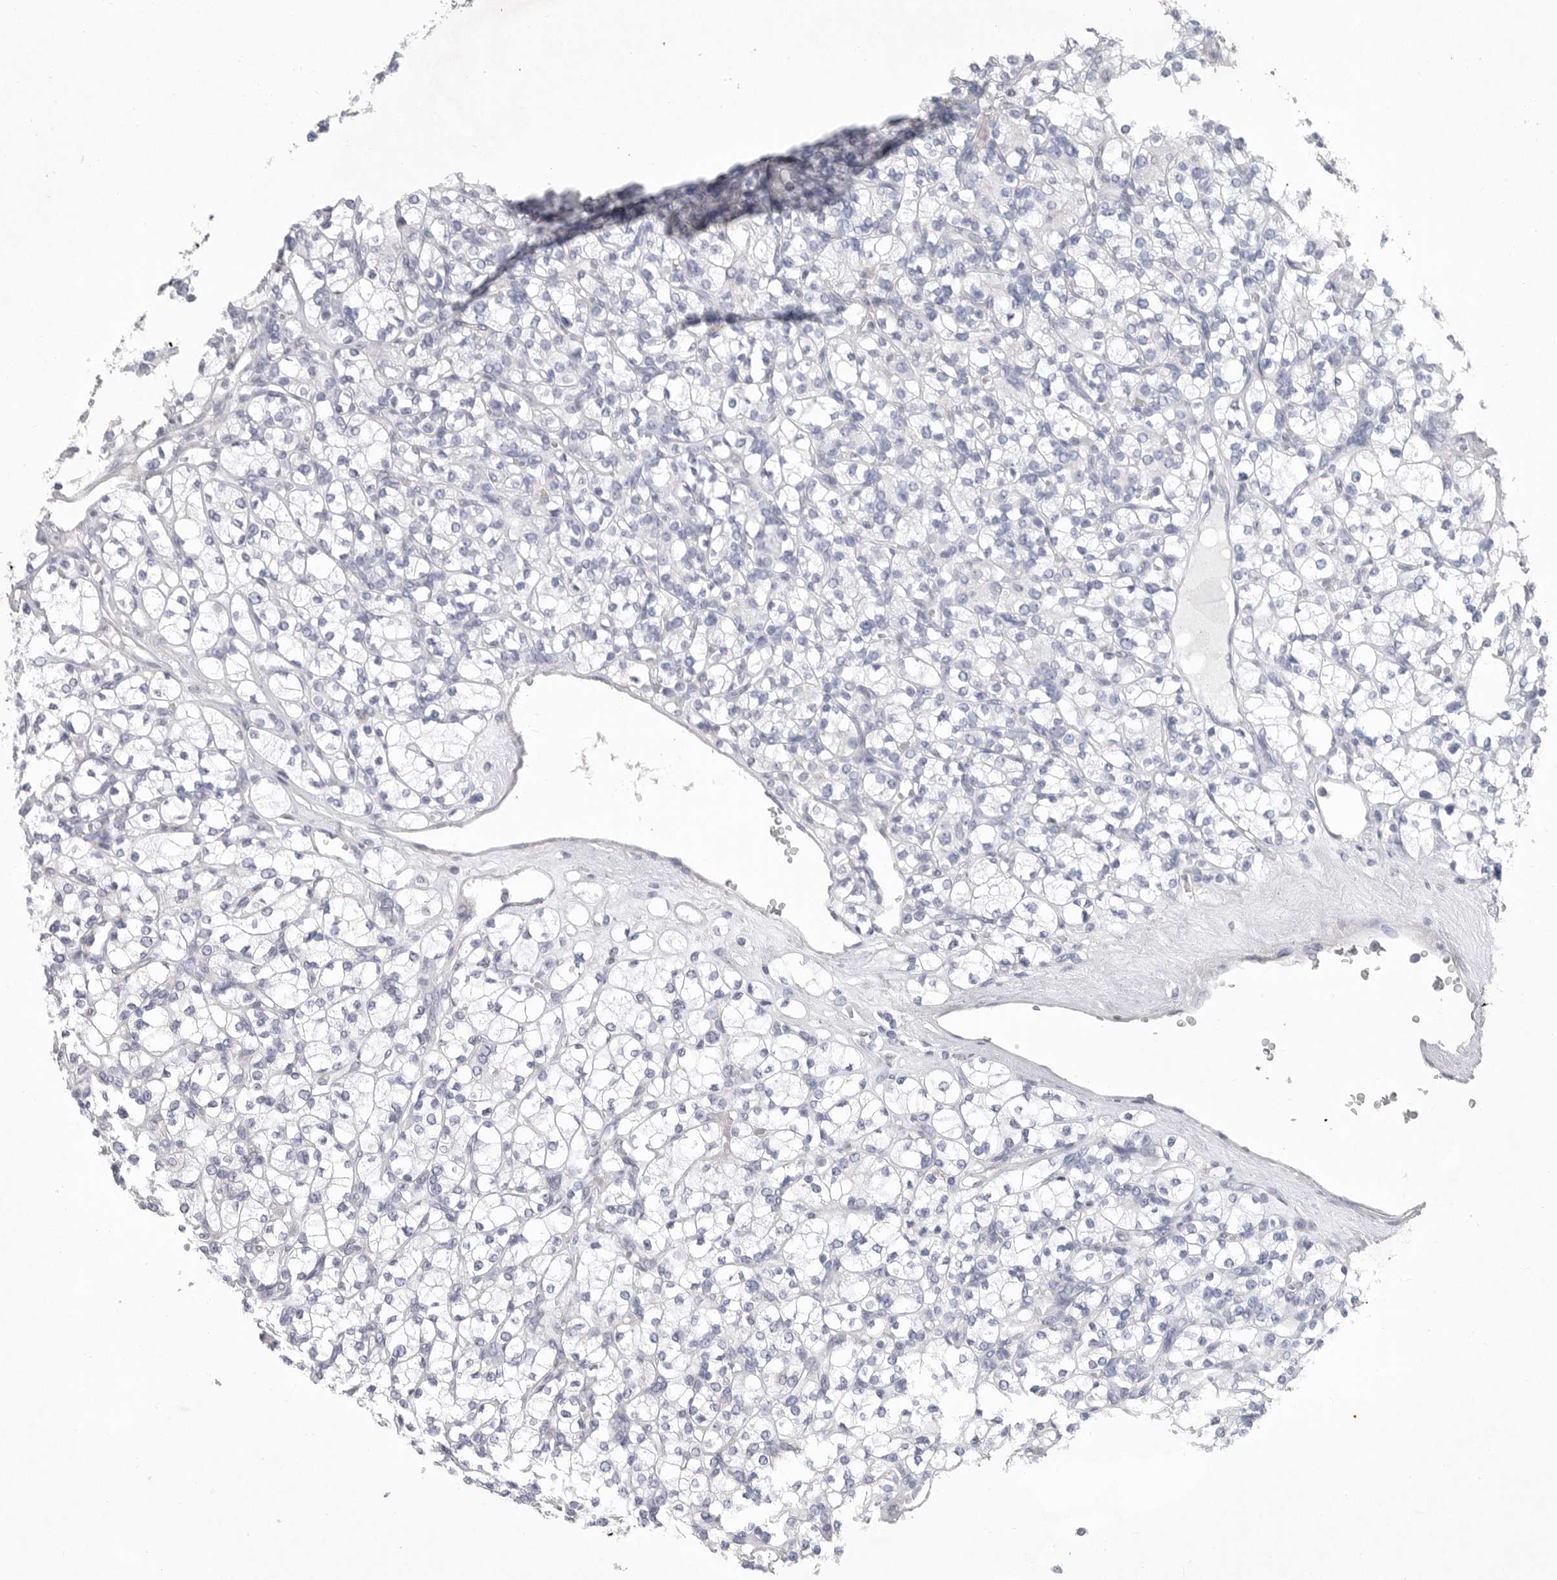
{"staining": {"intensity": "negative", "quantity": "none", "location": "none"}, "tissue": "renal cancer", "cell_type": "Tumor cells", "image_type": "cancer", "snomed": [{"axis": "morphology", "description": "Adenocarcinoma, NOS"}, {"axis": "topography", "description": "Kidney"}], "caption": "The micrograph demonstrates no staining of tumor cells in renal cancer (adenocarcinoma).", "gene": "CAMK2B", "patient": {"sex": "male", "age": 77}}